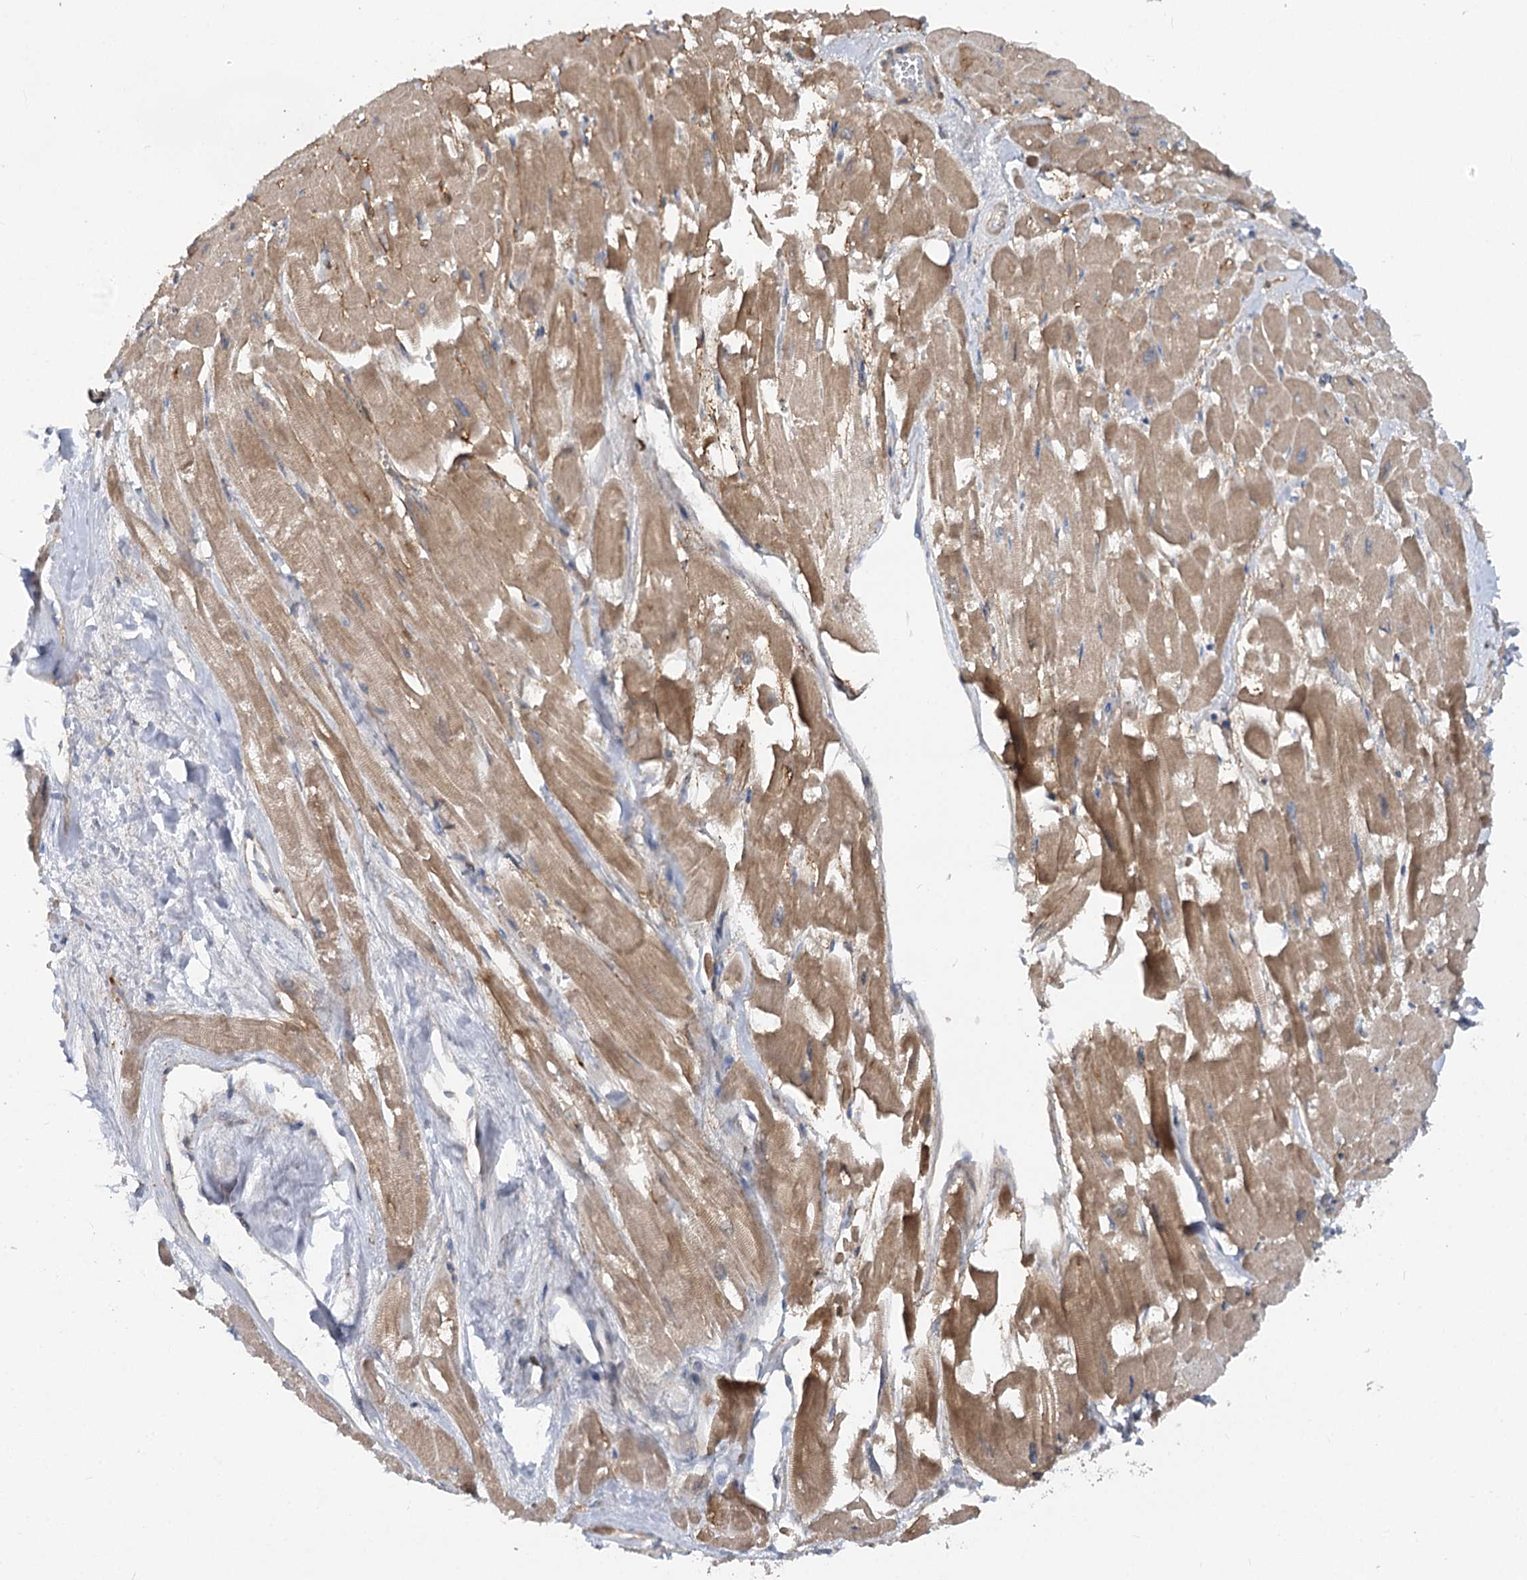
{"staining": {"intensity": "moderate", "quantity": ">75%", "location": "cytoplasmic/membranous"}, "tissue": "heart muscle", "cell_type": "Cardiomyocytes", "image_type": "normal", "snomed": [{"axis": "morphology", "description": "Normal tissue, NOS"}, {"axis": "topography", "description": "Heart"}], "caption": "Cardiomyocytes reveal medium levels of moderate cytoplasmic/membranous positivity in about >75% of cells in benign human heart muscle. (DAB IHC with brightfield microscopy, high magnification).", "gene": "FGF19", "patient": {"sex": "male", "age": 54}}